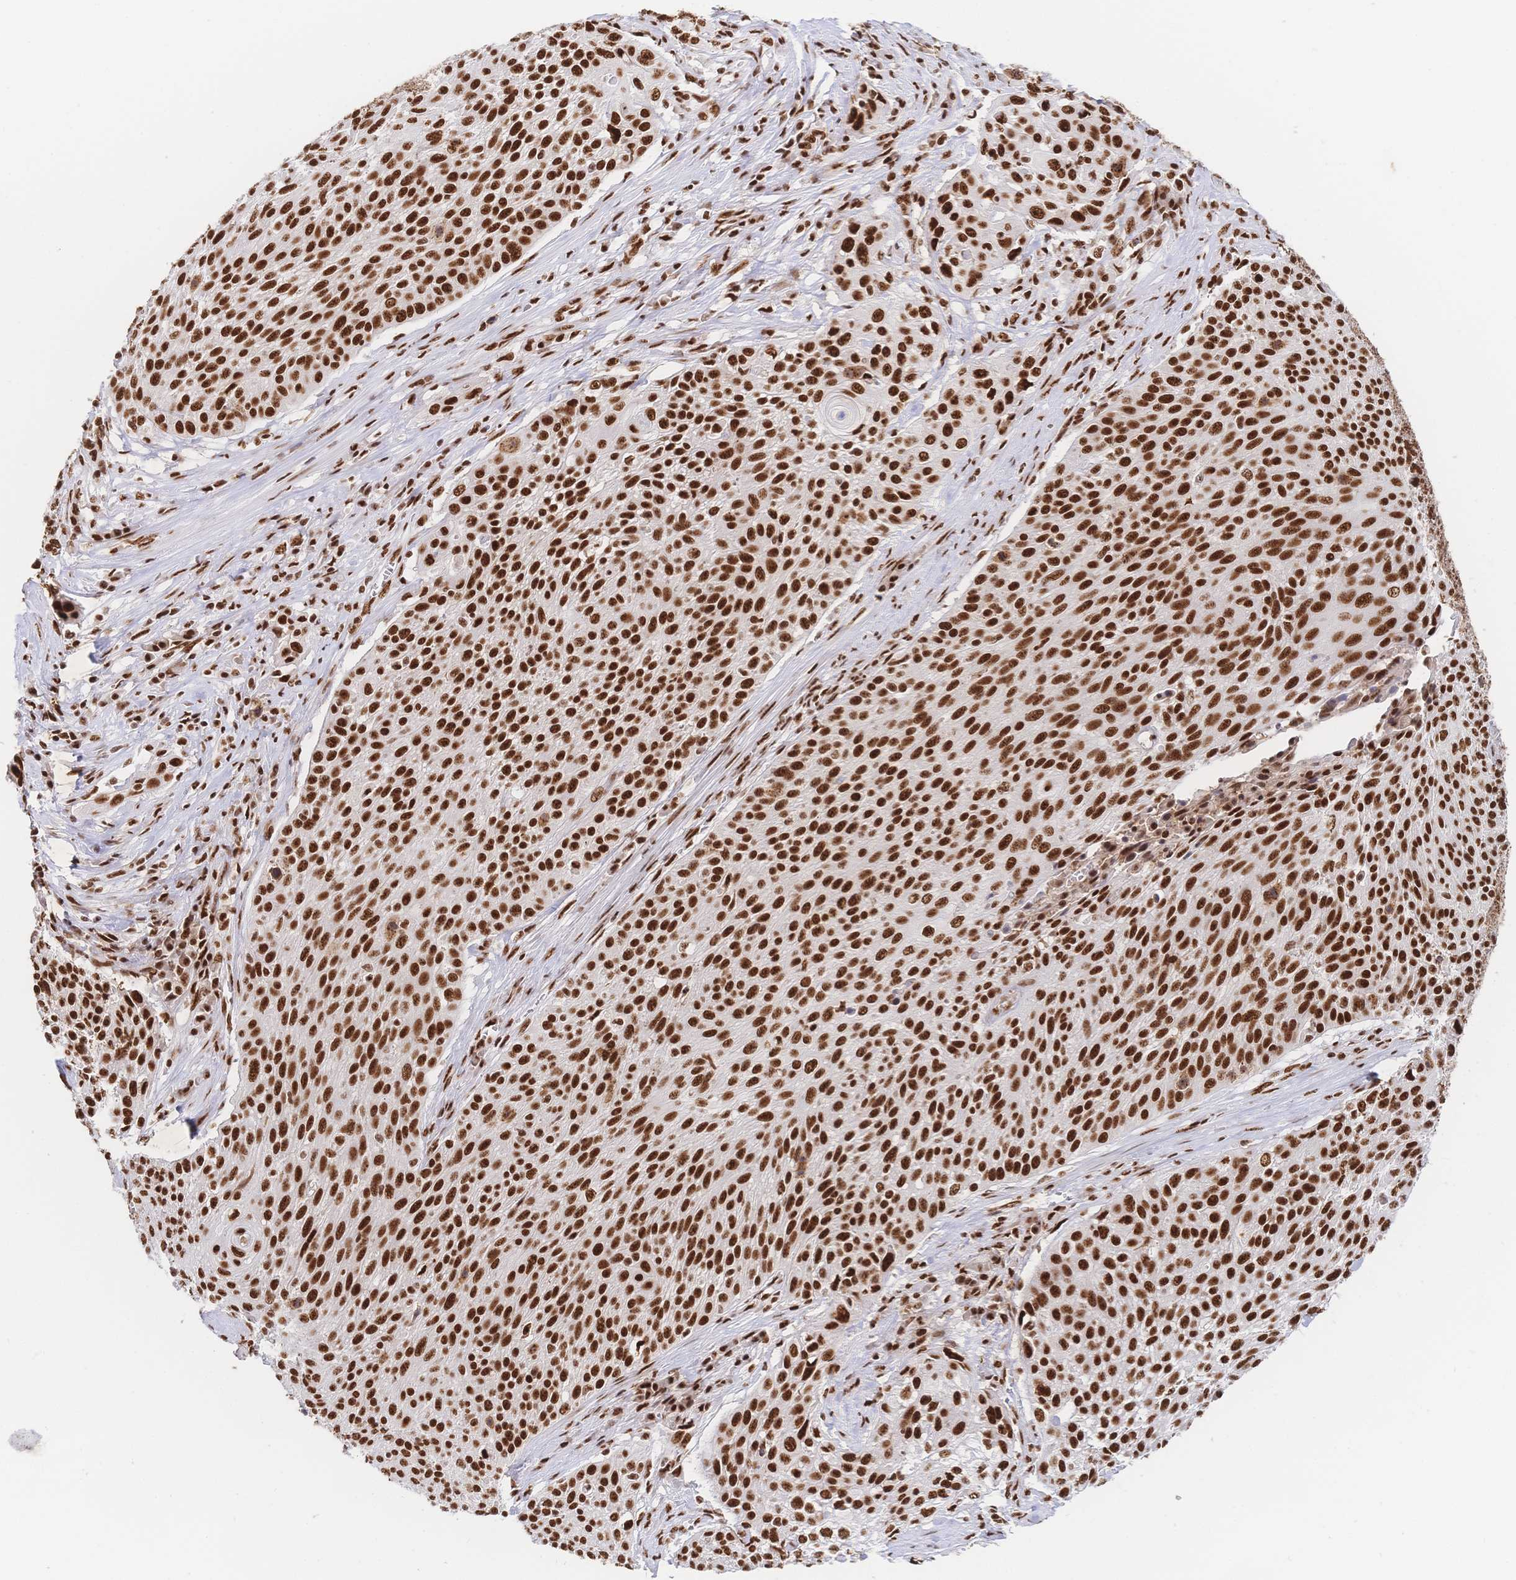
{"staining": {"intensity": "strong", "quantity": ">75%", "location": "nuclear"}, "tissue": "cervical cancer", "cell_type": "Tumor cells", "image_type": "cancer", "snomed": [{"axis": "morphology", "description": "Squamous cell carcinoma, NOS"}, {"axis": "topography", "description": "Cervix"}], "caption": "Brown immunohistochemical staining in cervical squamous cell carcinoma reveals strong nuclear staining in about >75% of tumor cells. (IHC, brightfield microscopy, high magnification).", "gene": "SRSF1", "patient": {"sex": "female", "age": 31}}